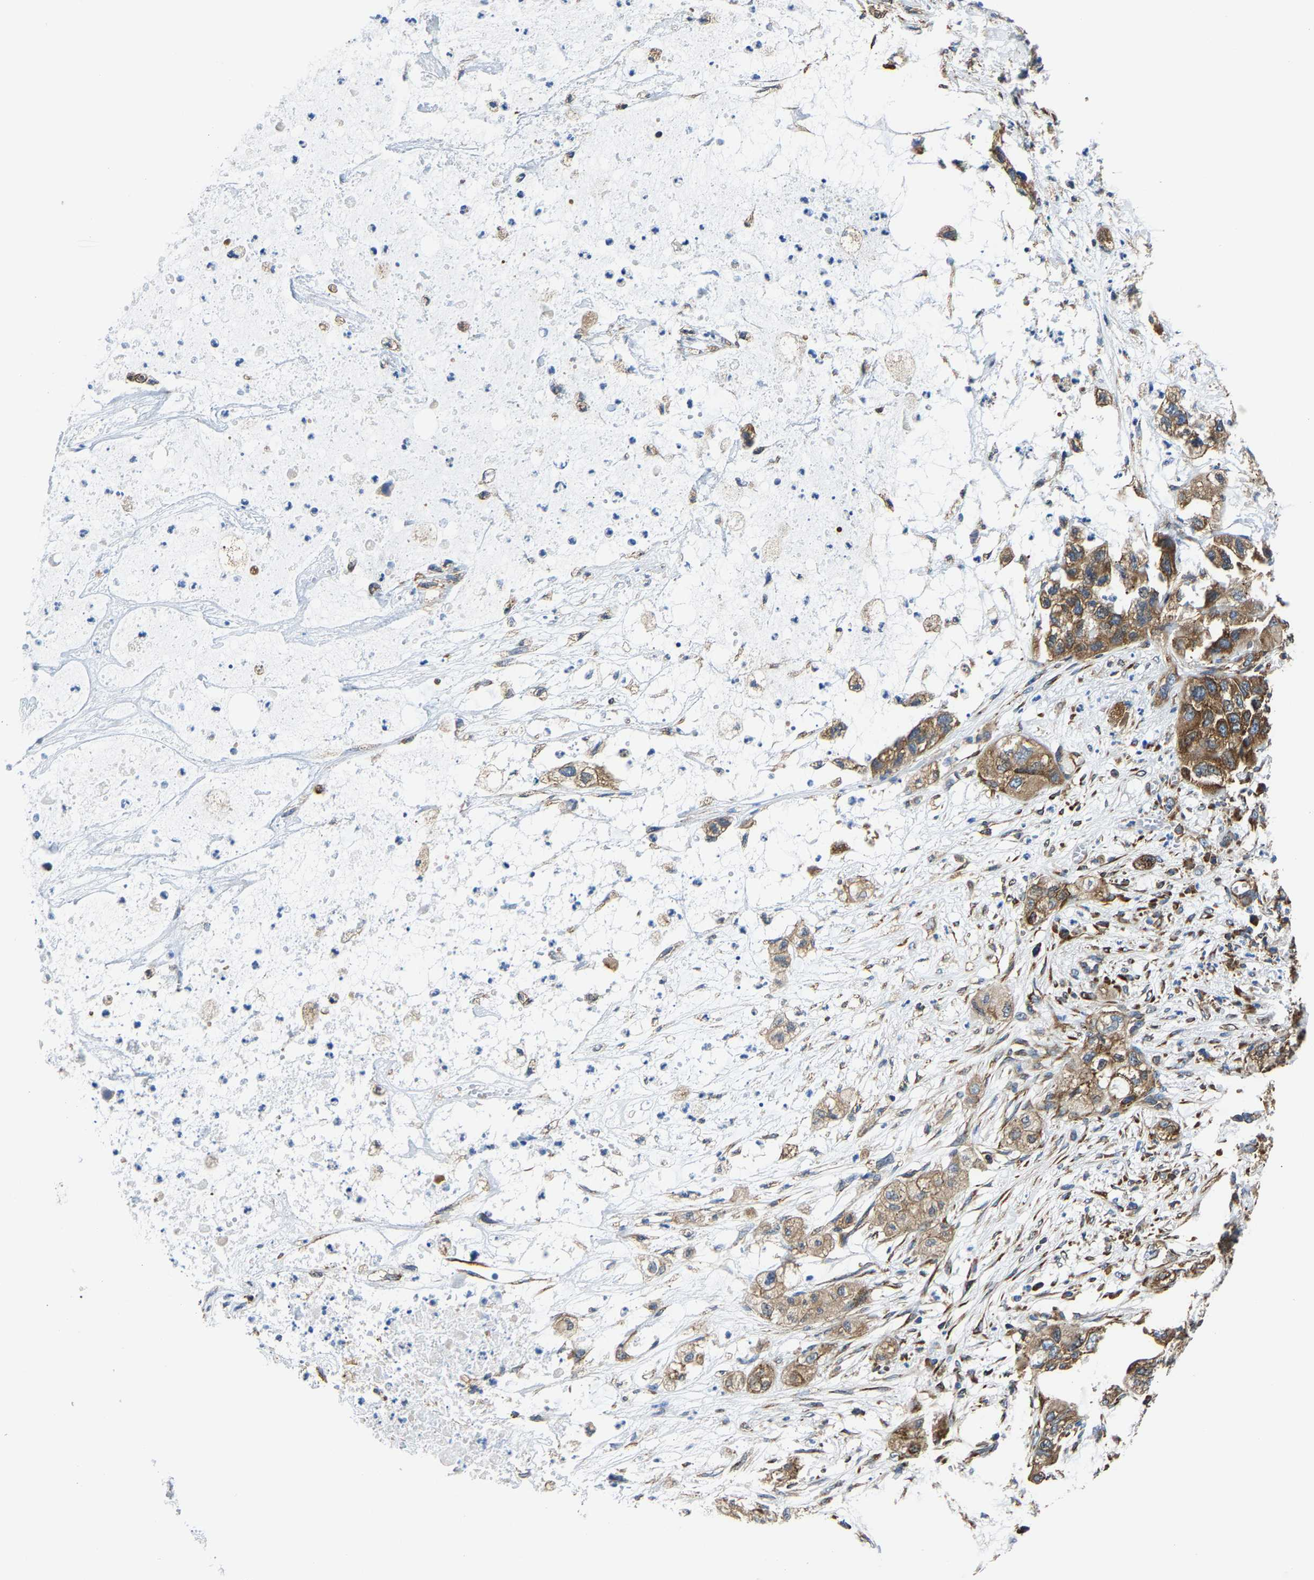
{"staining": {"intensity": "strong", "quantity": ">75%", "location": "cytoplasmic/membranous"}, "tissue": "pancreatic cancer", "cell_type": "Tumor cells", "image_type": "cancer", "snomed": [{"axis": "morphology", "description": "Adenocarcinoma, NOS"}, {"axis": "topography", "description": "Pancreas"}], "caption": "Immunohistochemical staining of human pancreatic cancer demonstrates high levels of strong cytoplasmic/membranous positivity in approximately >75% of tumor cells. Using DAB (brown) and hematoxylin (blue) stains, captured at high magnification using brightfield microscopy.", "gene": "G3BP2", "patient": {"sex": "female", "age": 78}}